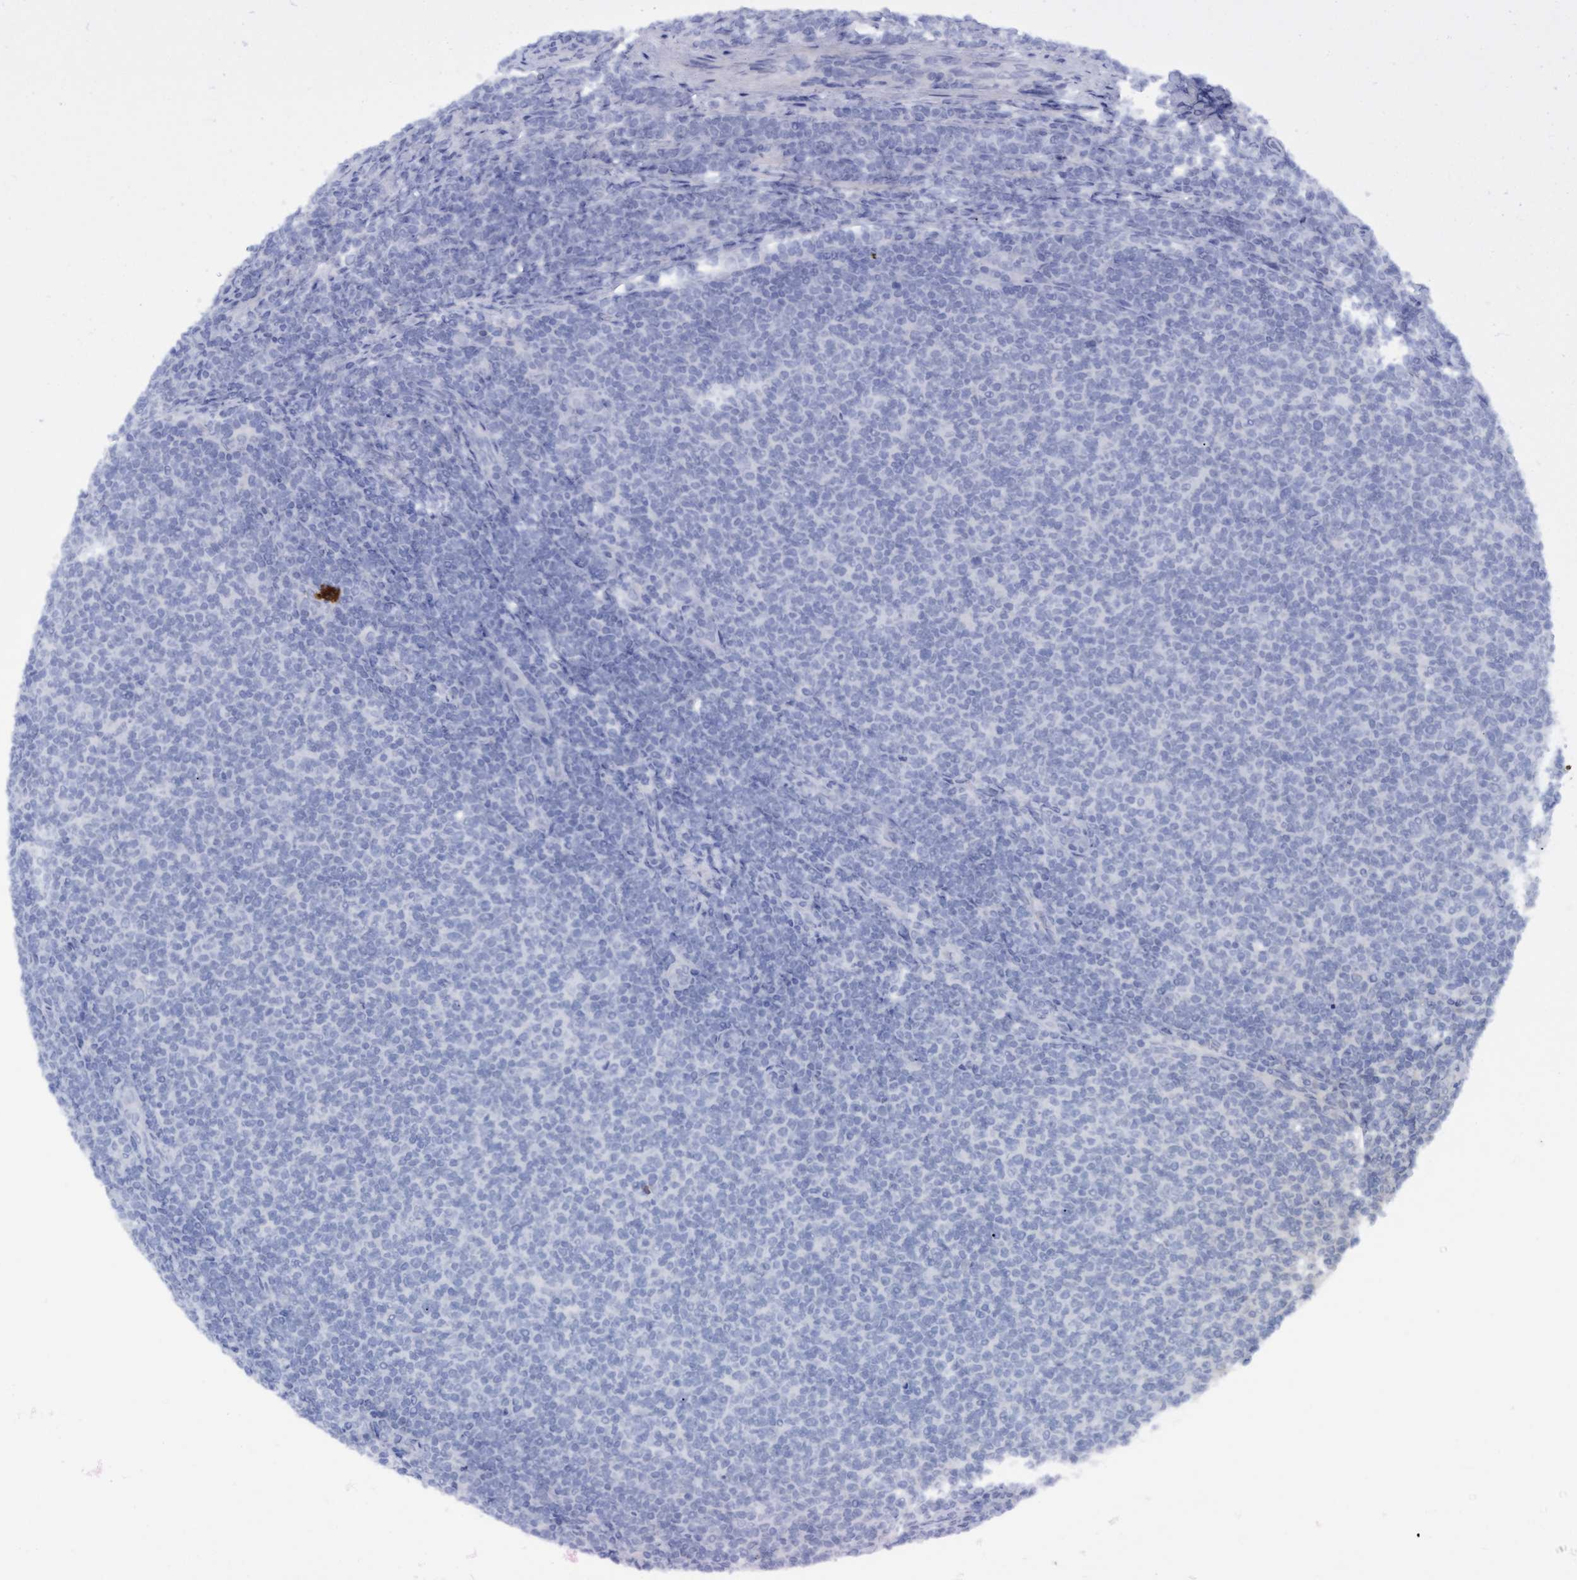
{"staining": {"intensity": "negative", "quantity": "none", "location": "none"}, "tissue": "lymphoma", "cell_type": "Tumor cells", "image_type": "cancer", "snomed": [{"axis": "morphology", "description": "Malignant lymphoma, non-Hodgkin's type, Low grade"}, {"axis": "topography", "description": "Lymph node"}], "caption": "This is an IHC histopathology image of lymphoma. There is no expression in tumor cells.", "gene": "SSTR3", "patient": {"sex": "male", "age": 66}}